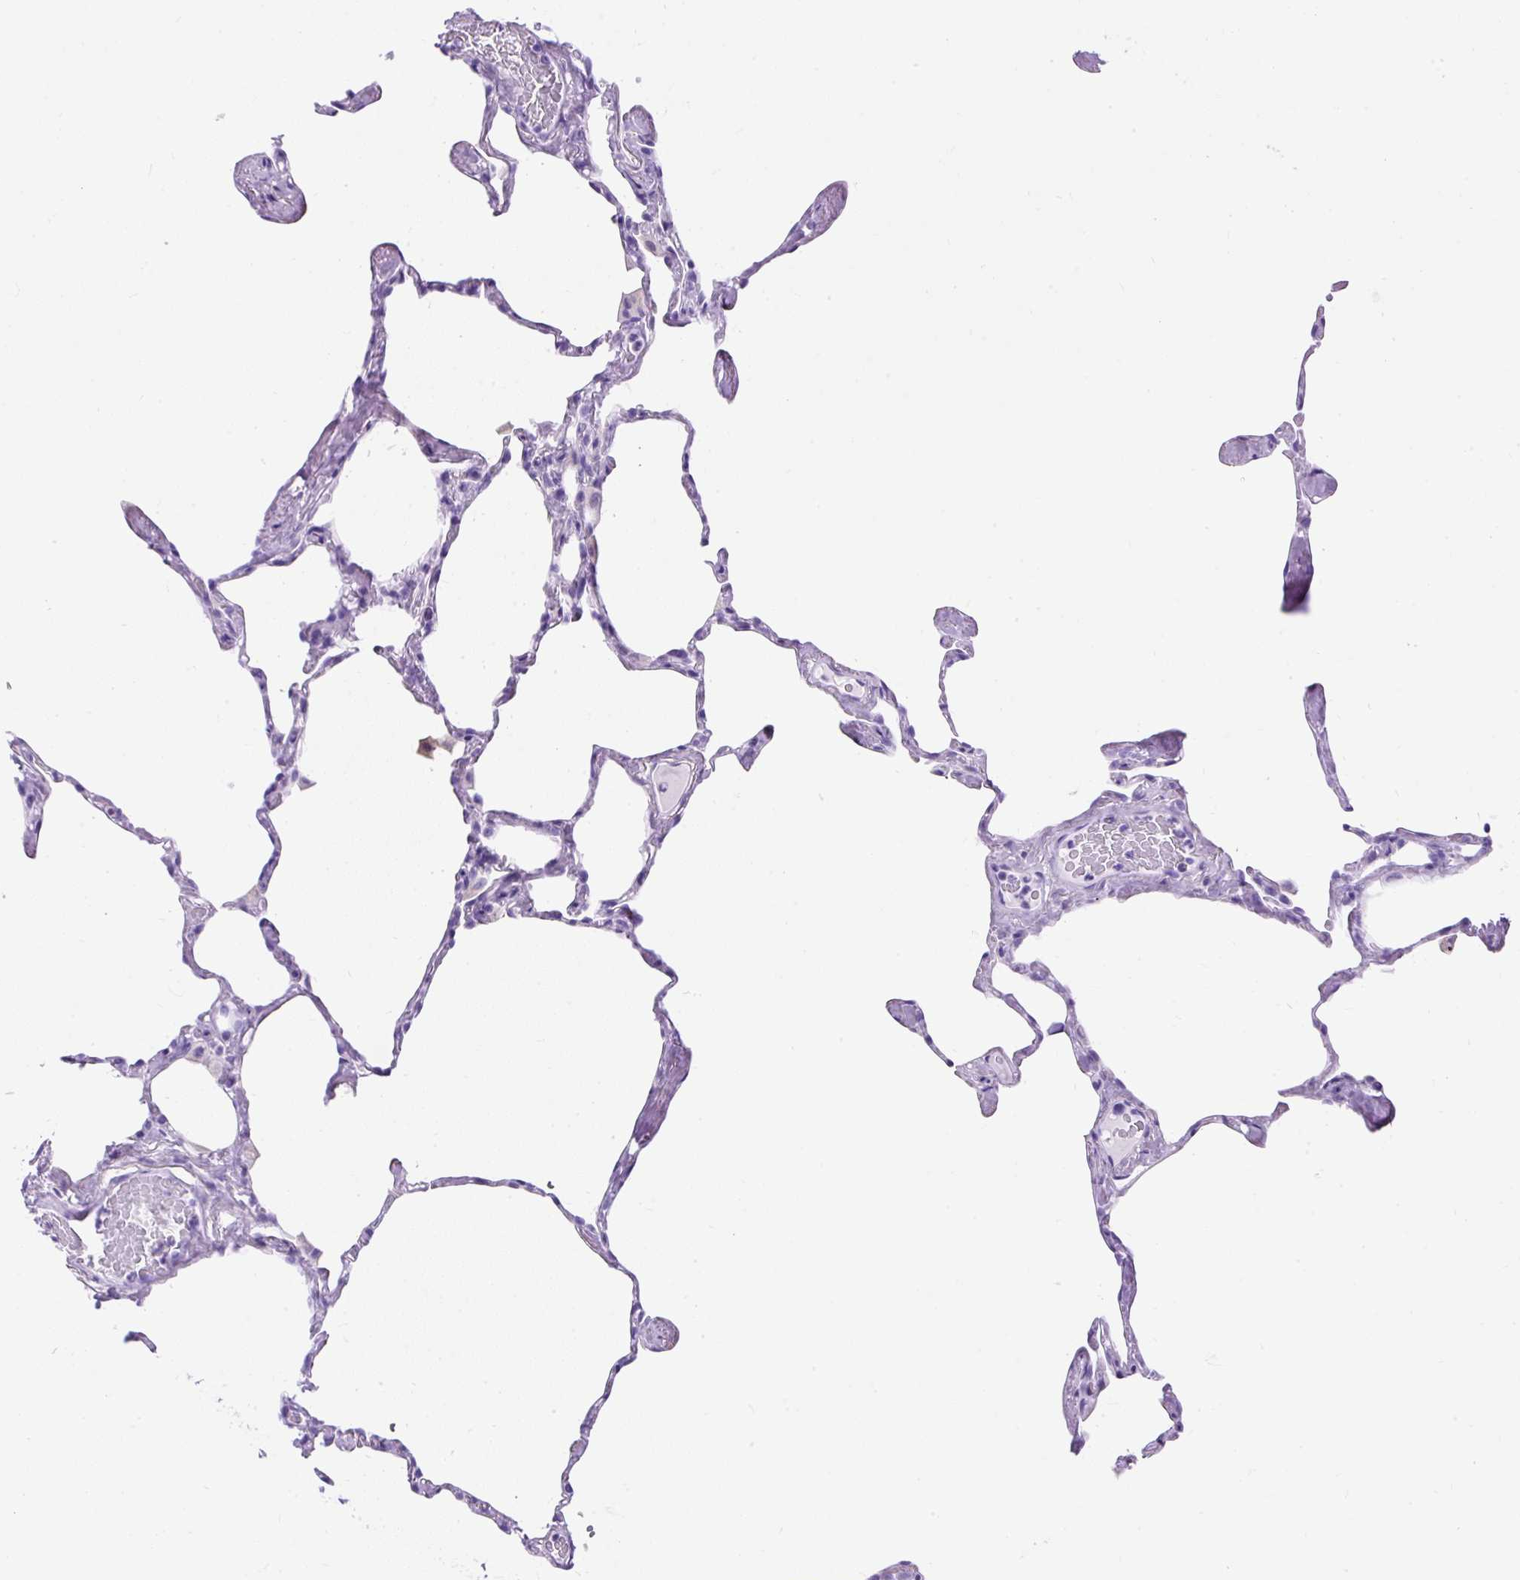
{"staining": {"intensity": "negative", "quantity": "none", "location": "none"}, "tissue": "lung", "cell_type": "Alveolar cells", "image_type": "normal", "snomed": [{"axis": "morphology", "description": "Normal tissue, NOS"}, {"axis": "topography", "description": "Lung"}], "caption": "Immunohistochemistry micrograph of normal lung: lung stained with DAB demonstrates no significant protein staining in alveolar cells. Nuclei are stained in blue.", "gene": "PVALB", "patient": {"sex": "male", "age": 65}}